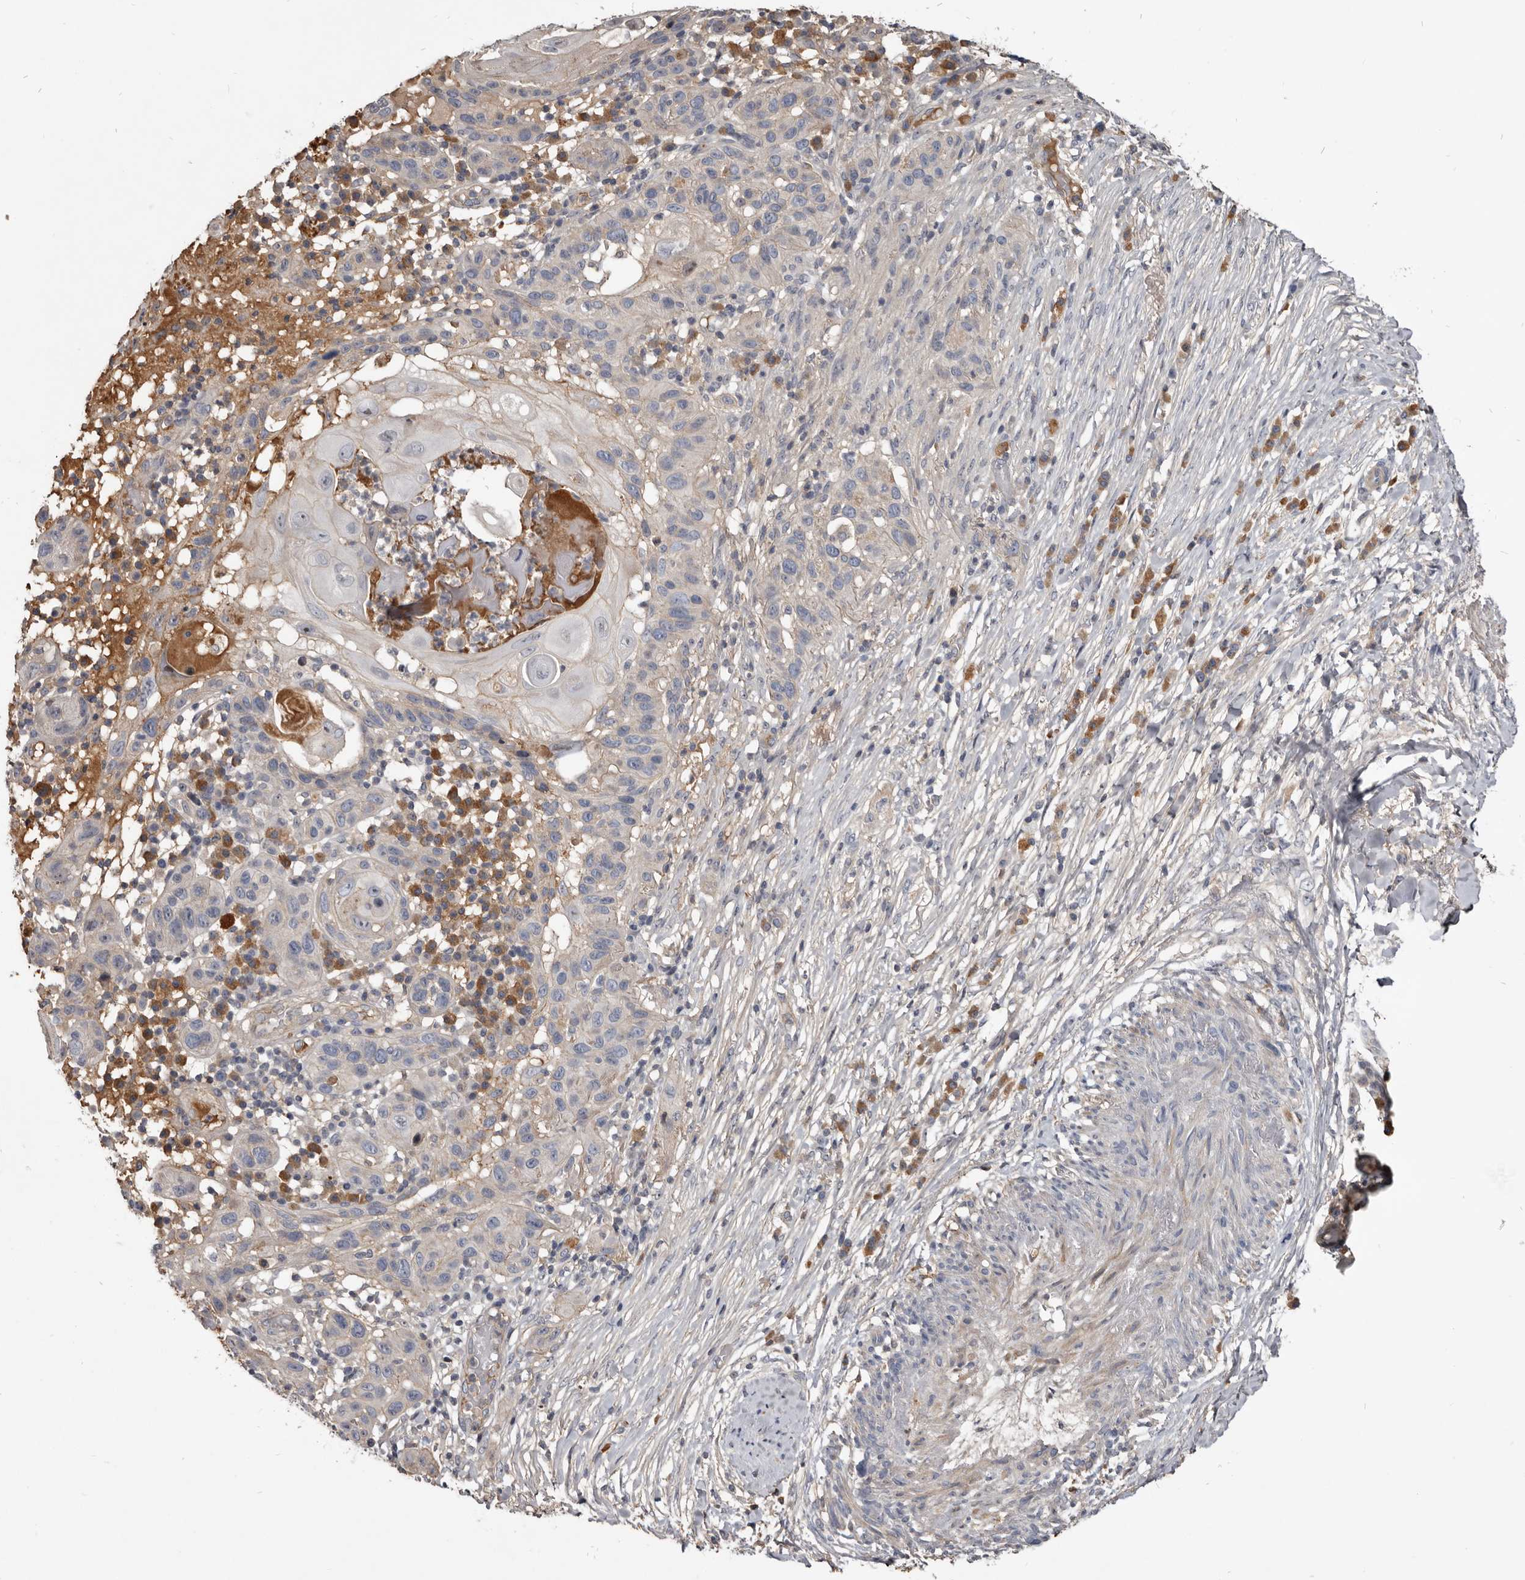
{"staining": {"intensity": "negative", "quantity": "none", "location": "none"}, "tissue": "skin cancer", "cell_type": "Tumor cells", "image_type": "cancer", "snomed": [{"axis": "morphology", "description": "Normal tissue, NOS"}, {"axis": "morphology", "description": "Squamous cell carcinoma, NOS"}, {"axis": "topography", "description": "Skin"}], "caption": "Immunohistochemical staining of human skin cancer (squamous cell carcinoma) demonstrates no significant expression in tumor cells. (DAB (3,3'-diaminobenzidine) IHC with hematoxylin counter stain).", "gene": "TTC39A", "patient": {"sex": "female", "age": 96}}